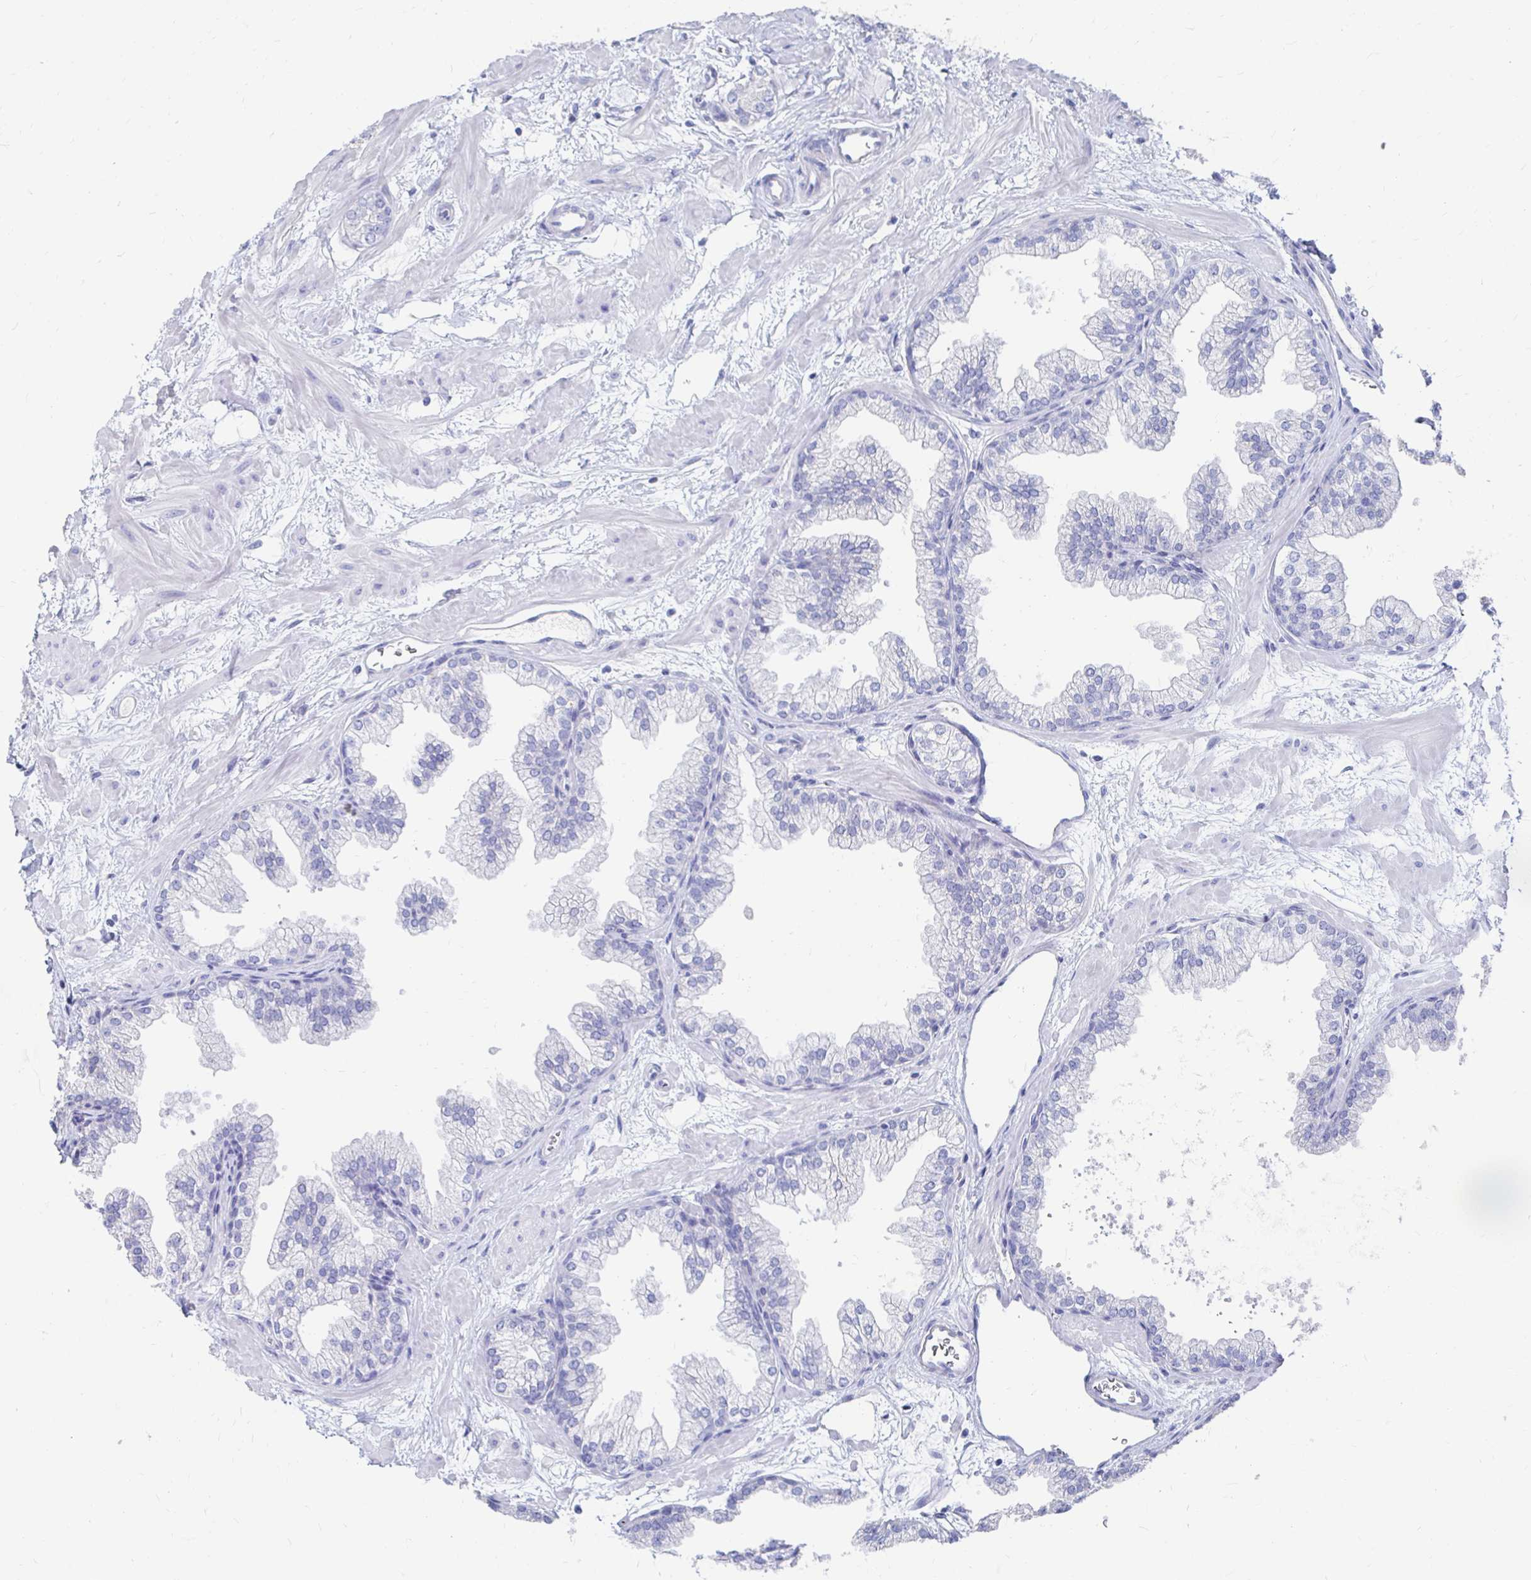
{"staining": {"intensity": "negative", "quantity": "none", "location": "none"}, "tissue": "prostate", "cell_type": "Glandular cells", "image_type": "normal", "snomed": [{"axis": "morphology", "description": "Normal tissue, NOS"}, {"axis": "topography", "description": "Prostate"}], "caption": "Immunohistochemical staining of unremarkable prostate shows no significant expression in glandular cells.", "gene": "LAMC3", "patient": {"sex": "male", "age": 37}}